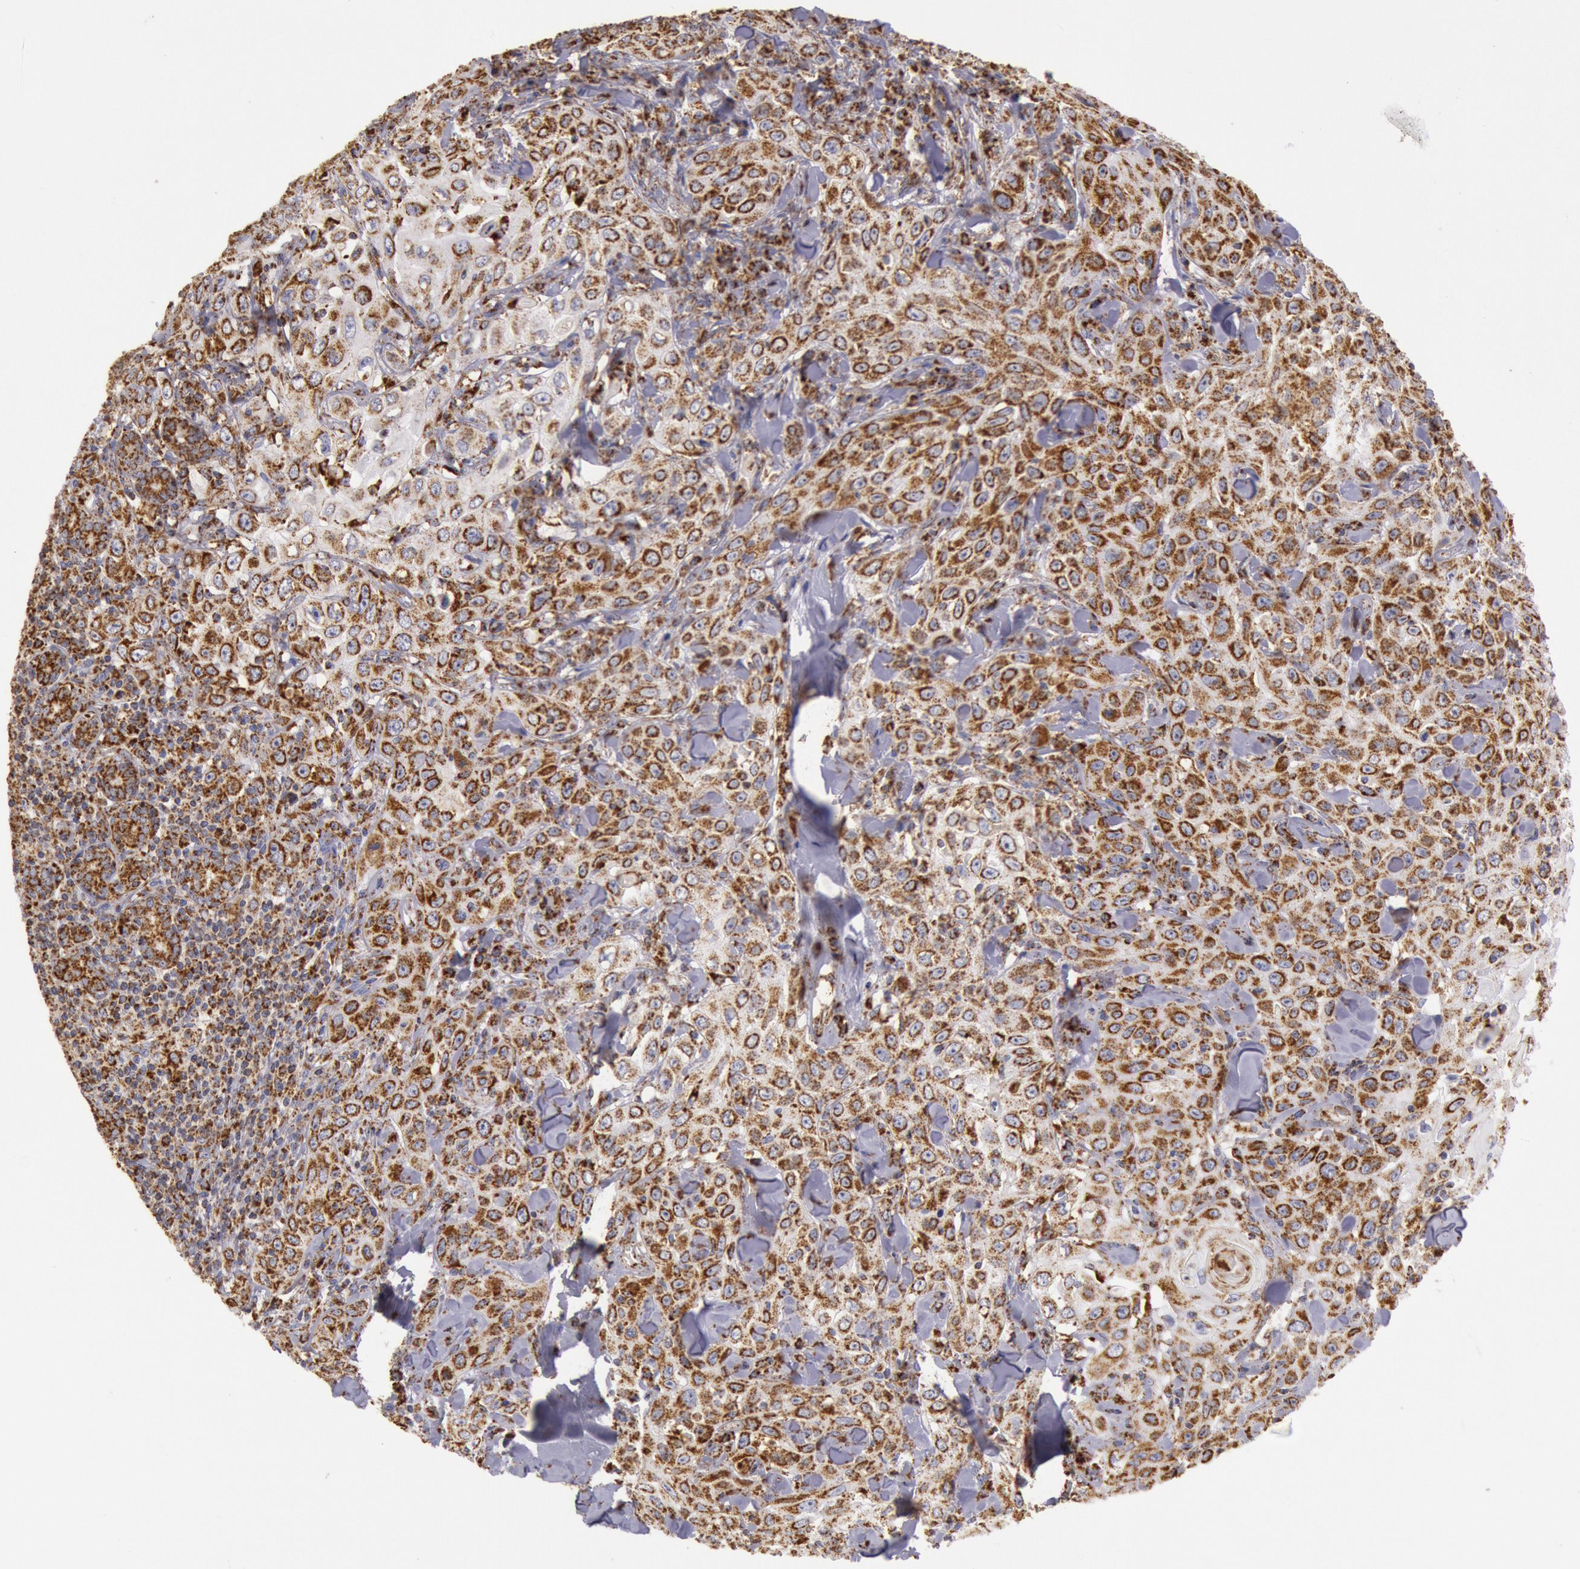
{"staining": {"intensity": "moderate", "quantity": ">75%", "location": "cytoplasmic/membranous"}, "tissue": "skin cancer", "cell_type": "Tumor cells", "image_type": "cancer", "snomed": [{"axis": "morphology", "description": "Squamous cell carcinoma, NOS"}, {"axis": "topography", "description": "Skin"}], "caption": "High-power microscopy captured an immunohistochemistry image of skin cancer, revealing moderate cytoplasmic/membranous expression in approximately >75% of tumor cells. Using DAB (3,3'-diaminobenzidine) (brown) and hematoxylin (blue) stains, captured at high magnification using brightfield microscopy.", "gene": "CYC1", "patient": {"sex": "male", "age": 84}}